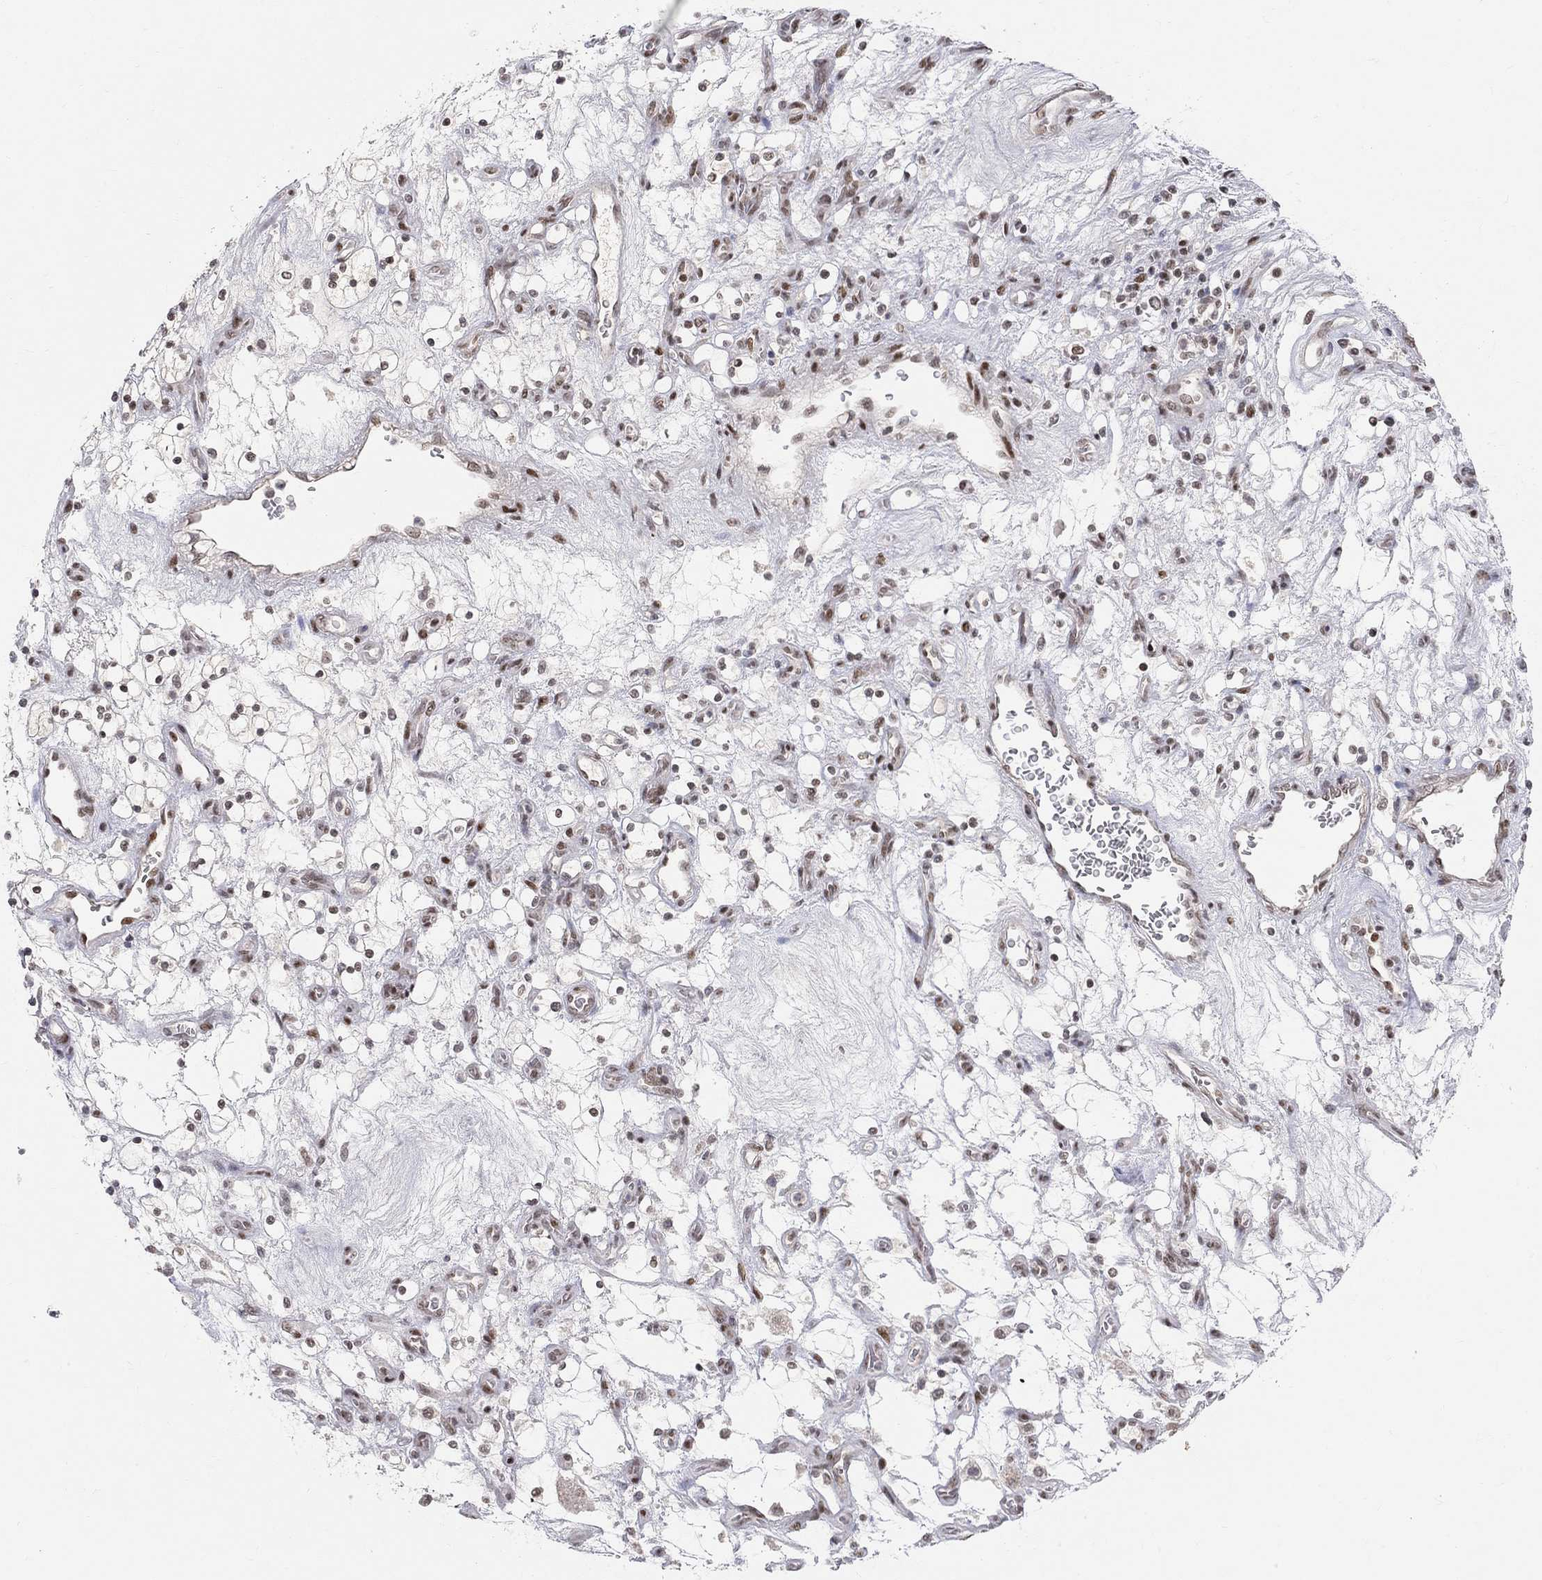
{"staining": {"intensity": "moderate", "quantity": "25%-75%", "location": "nuclear"}, "tissue": "renal cancer", "cell_type": "Tumor cells", "image_type": "cancer", "snomed": [{"axis": "morphology", "description": "Adenocarcinoma, NOS"}, {"axis": "topography", "description": "Kidney"}], "caption": "A photomicrograph showing moderate nuclear positivity in approximately 25%-75% of tumor cells in renal cancer (adenocarcinoma), as visualized by brown immunohistochemical staining.", "gene": "KLF12", "patient": {"sex": "female", "age": 69}}